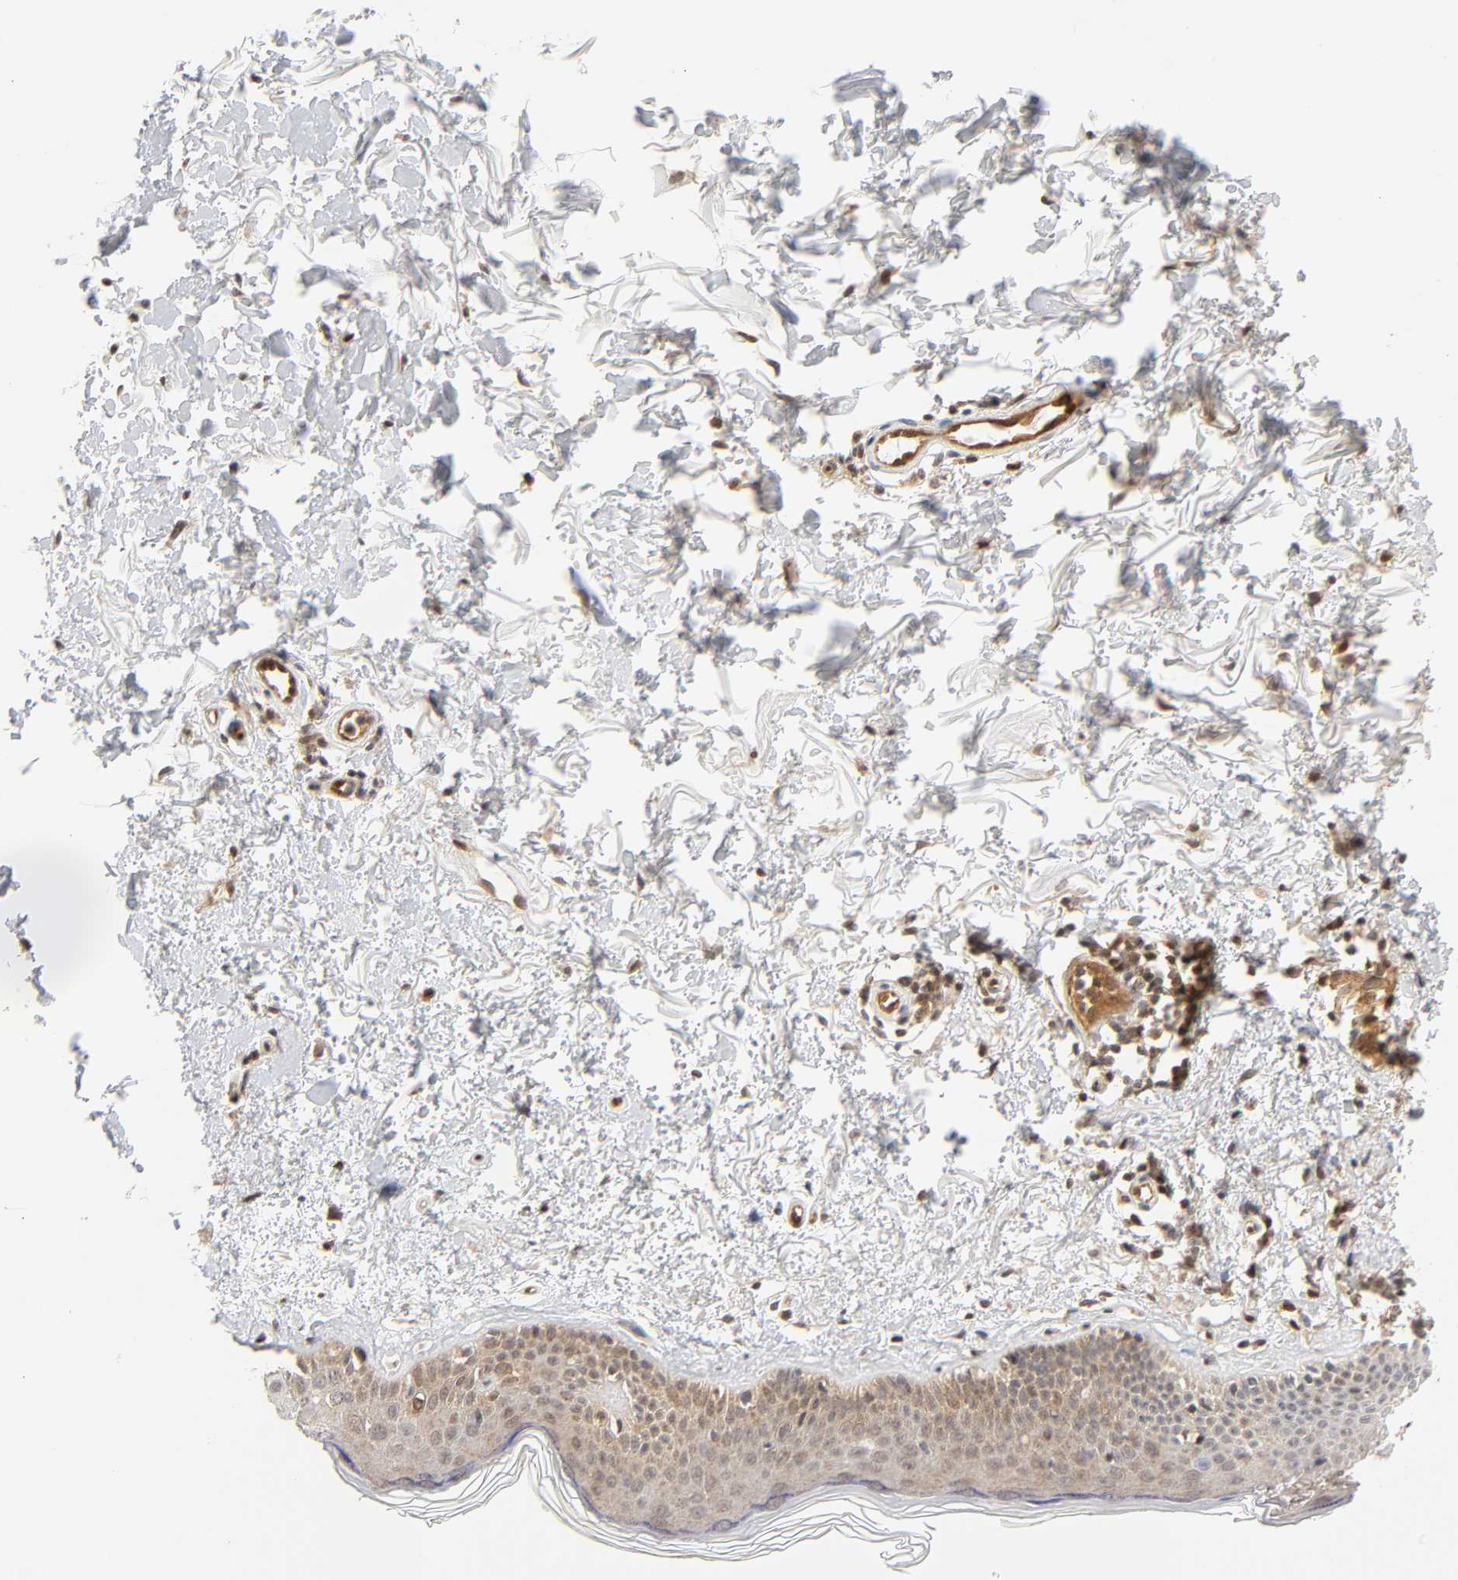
{"staining": {"intensity": "weak", "quantity": ">75%", "location": "cytoplasmic/membranous,nuclear"}, "tissue": "melanoma", "cell_type": "Tumor cells", "image_type": "cancer", "snomed": [{"axis": "morphology", "description": "Malignant melanoma, NOS"}, {"axis": "topography", "description": "Skin"}], "caption": "Immunohistochemistry (DAB (3,3'-diaminobenzidine)) staining of melanoma shows weak cytoplasmic/membranous and nuclear protein expression in approximately >75% of tumor cells.", "gene": "CDC37", "patient": {"sex": "male", "age": 76}}